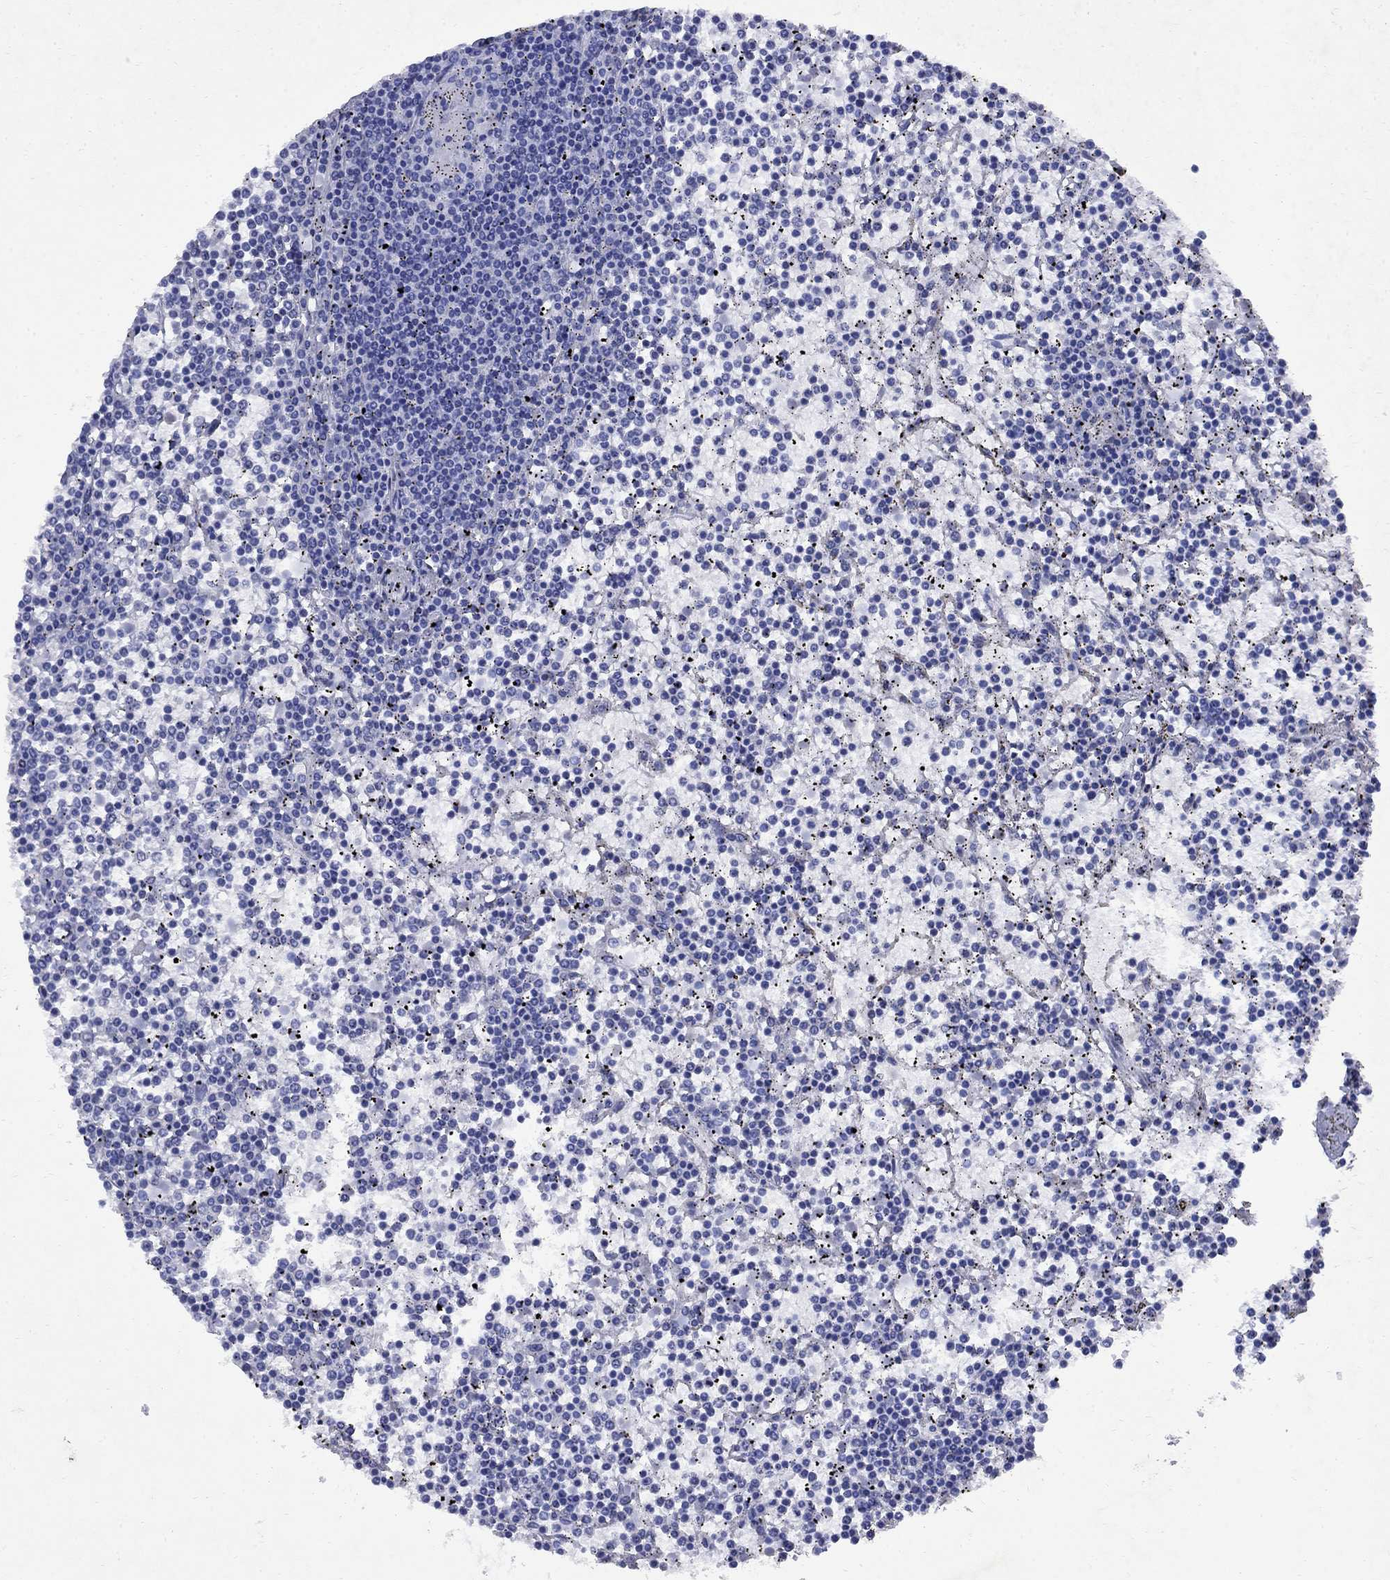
{"staining": {"intensity": "negative", "quantity": "none", "location": "none"}, "tissue": "lymphoma", "cell_type": "Tumor cells", "image_type": "cancer", "snomed": [{"axis": "morphology", "description": "Malignant lymphoma, non-Hodgkin's type, Low grade"}, {"axis": "topography", "description": "Spleen"}], "caption": "The image displays no staining of tumor cells in malignant lymphoma, non-Hodgkin's type (low-grade).", "gene": "STAB2", "patient": {"sex": "female", "age": 19}}